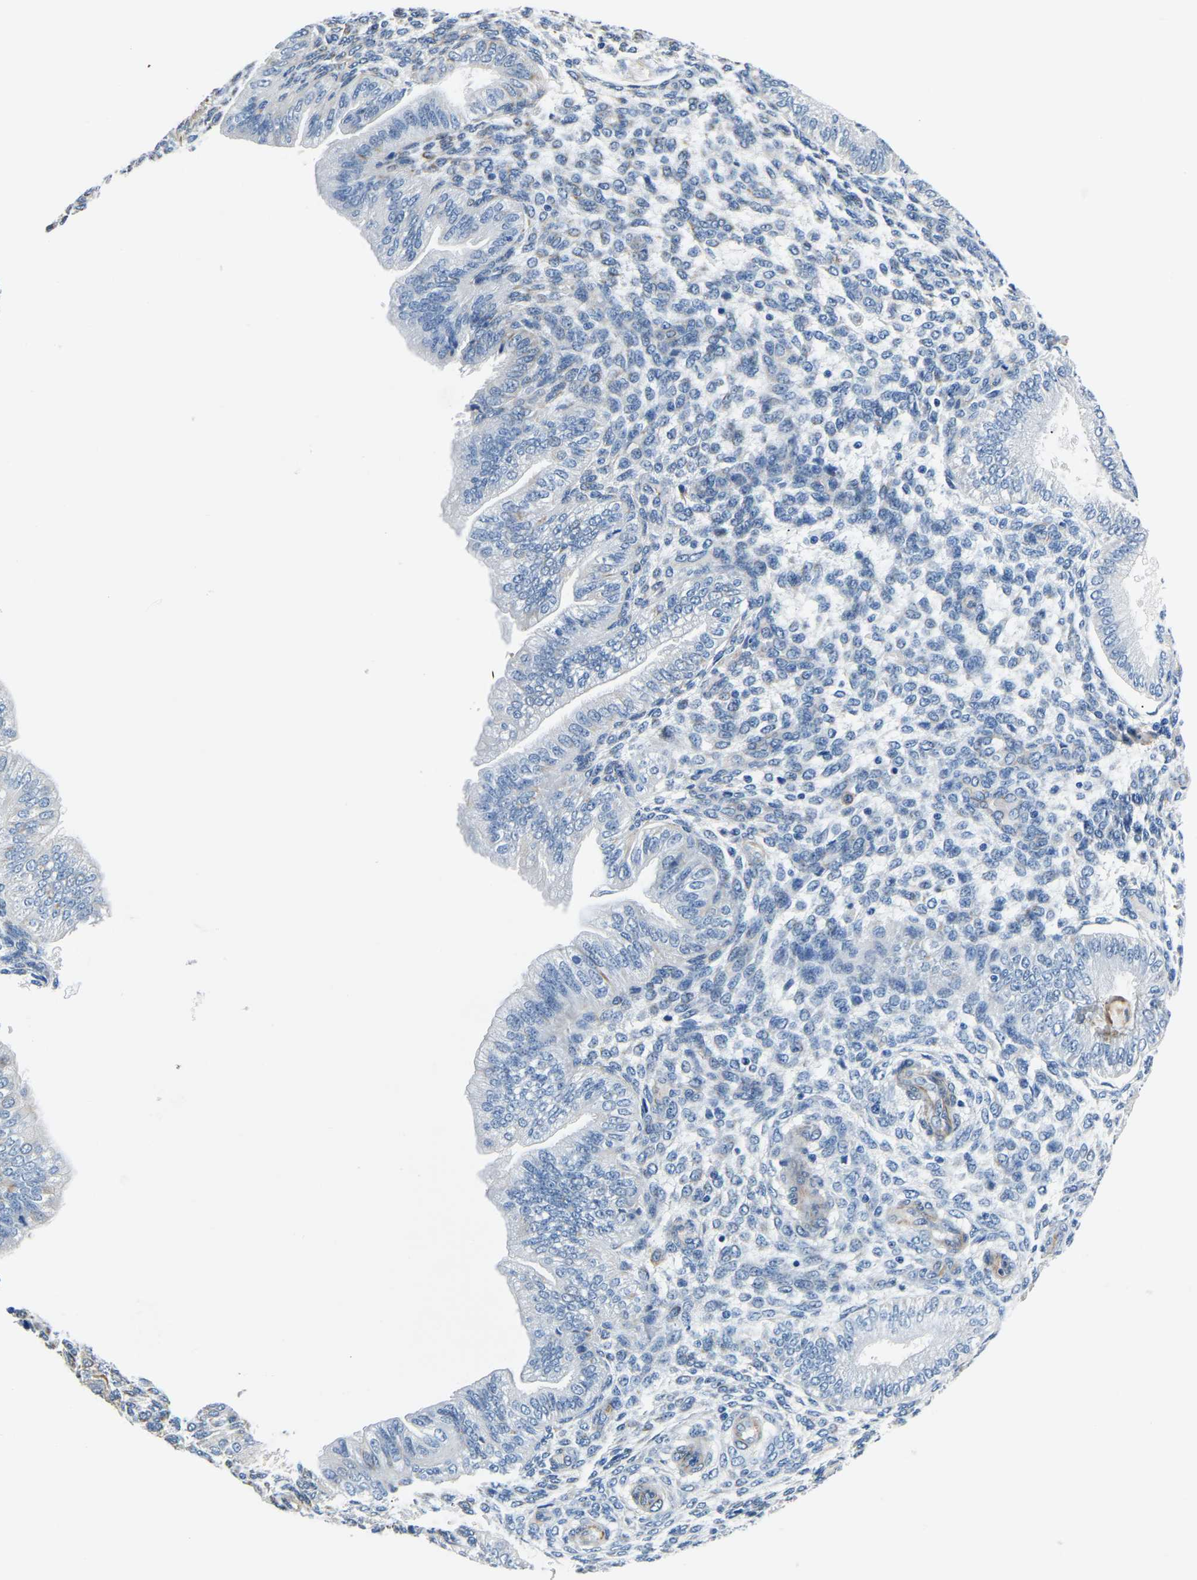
{"staining": {"intensity": "negative", "quantity": "none", "location": "none"}, "tissue": "endometrium", "cell_type": "Cells in endometrial stroma", "image_type": "normal", "snomed": [{"axis": "morphology", "description": "Normal tissue, NOS"}, {"axis": "topography", "description": "Endometrium"}], "caption": "DAB (3,3'-diaminobenzidine) immunohistochemical staining of benign endometrium shows no significant staining in cells in endometrial stroma.", "gene": "MS4A3", "patient": {"sex": "female", "age": 39}}